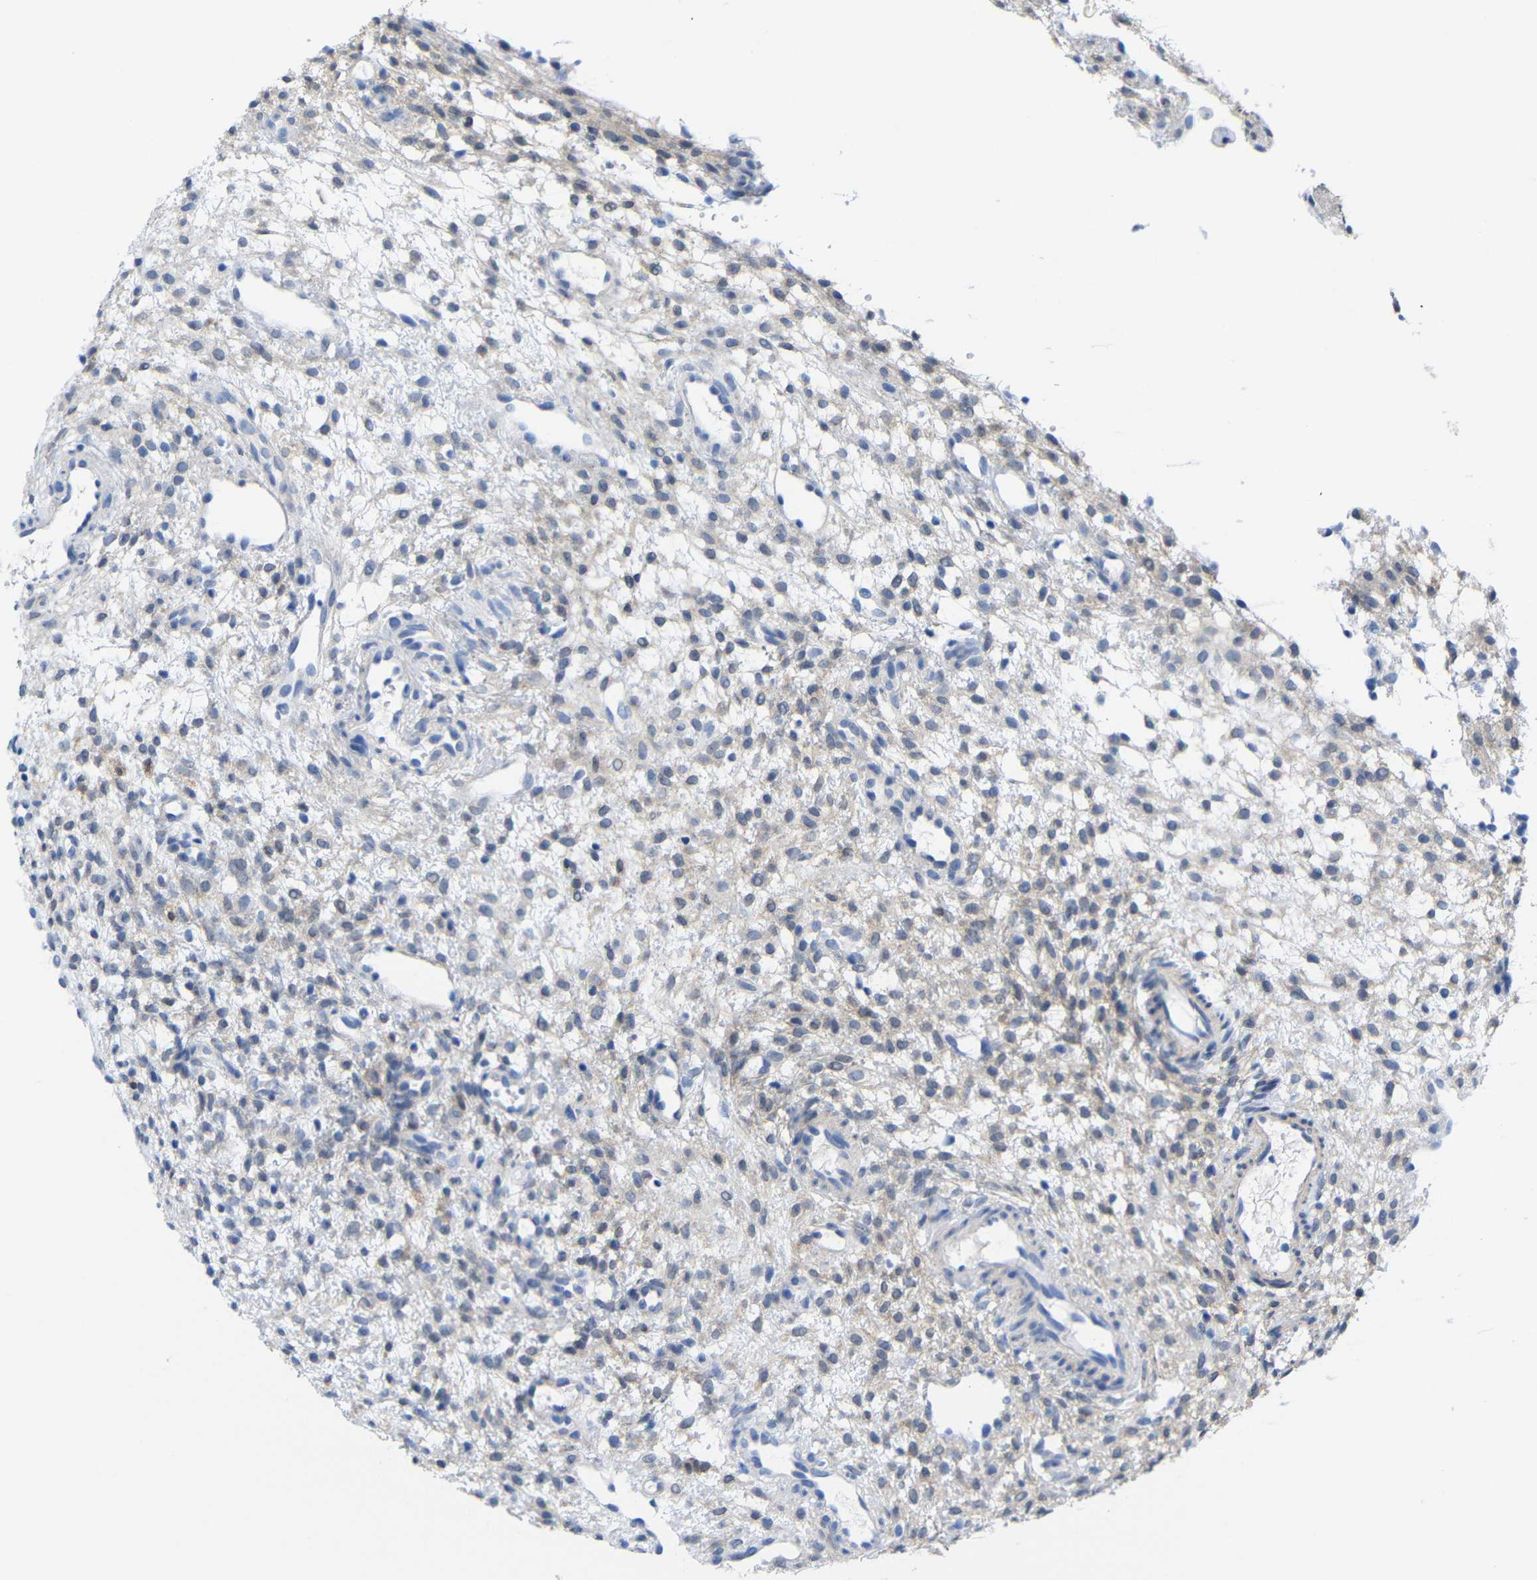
{"staining": {"intensity": "moderate", "quantity": "25%-75%", "location": "cytoplasmic/membranous"}, "tissue": "ovary", "cell_type": "Ovarian stroma cells", "image_type": "normal", "snomed": [{"axis": "morphology", "description": "Normal tissue, NOS"}, {"axis": "morphology", "description": "Cyst, NOS"}, {"axis": "topography", "description": "Ovary"}], "caption": "IHC (DAB) staining of benign human ovary demonstrates moderate cytoplasmic/membranous protein staining in about 25%-75% of ovarian stroma cells. (IHC, brightfield microscopy, high magnification).", "gene": "PEBP1", "patient": {"sex": "female", "age": 18}}